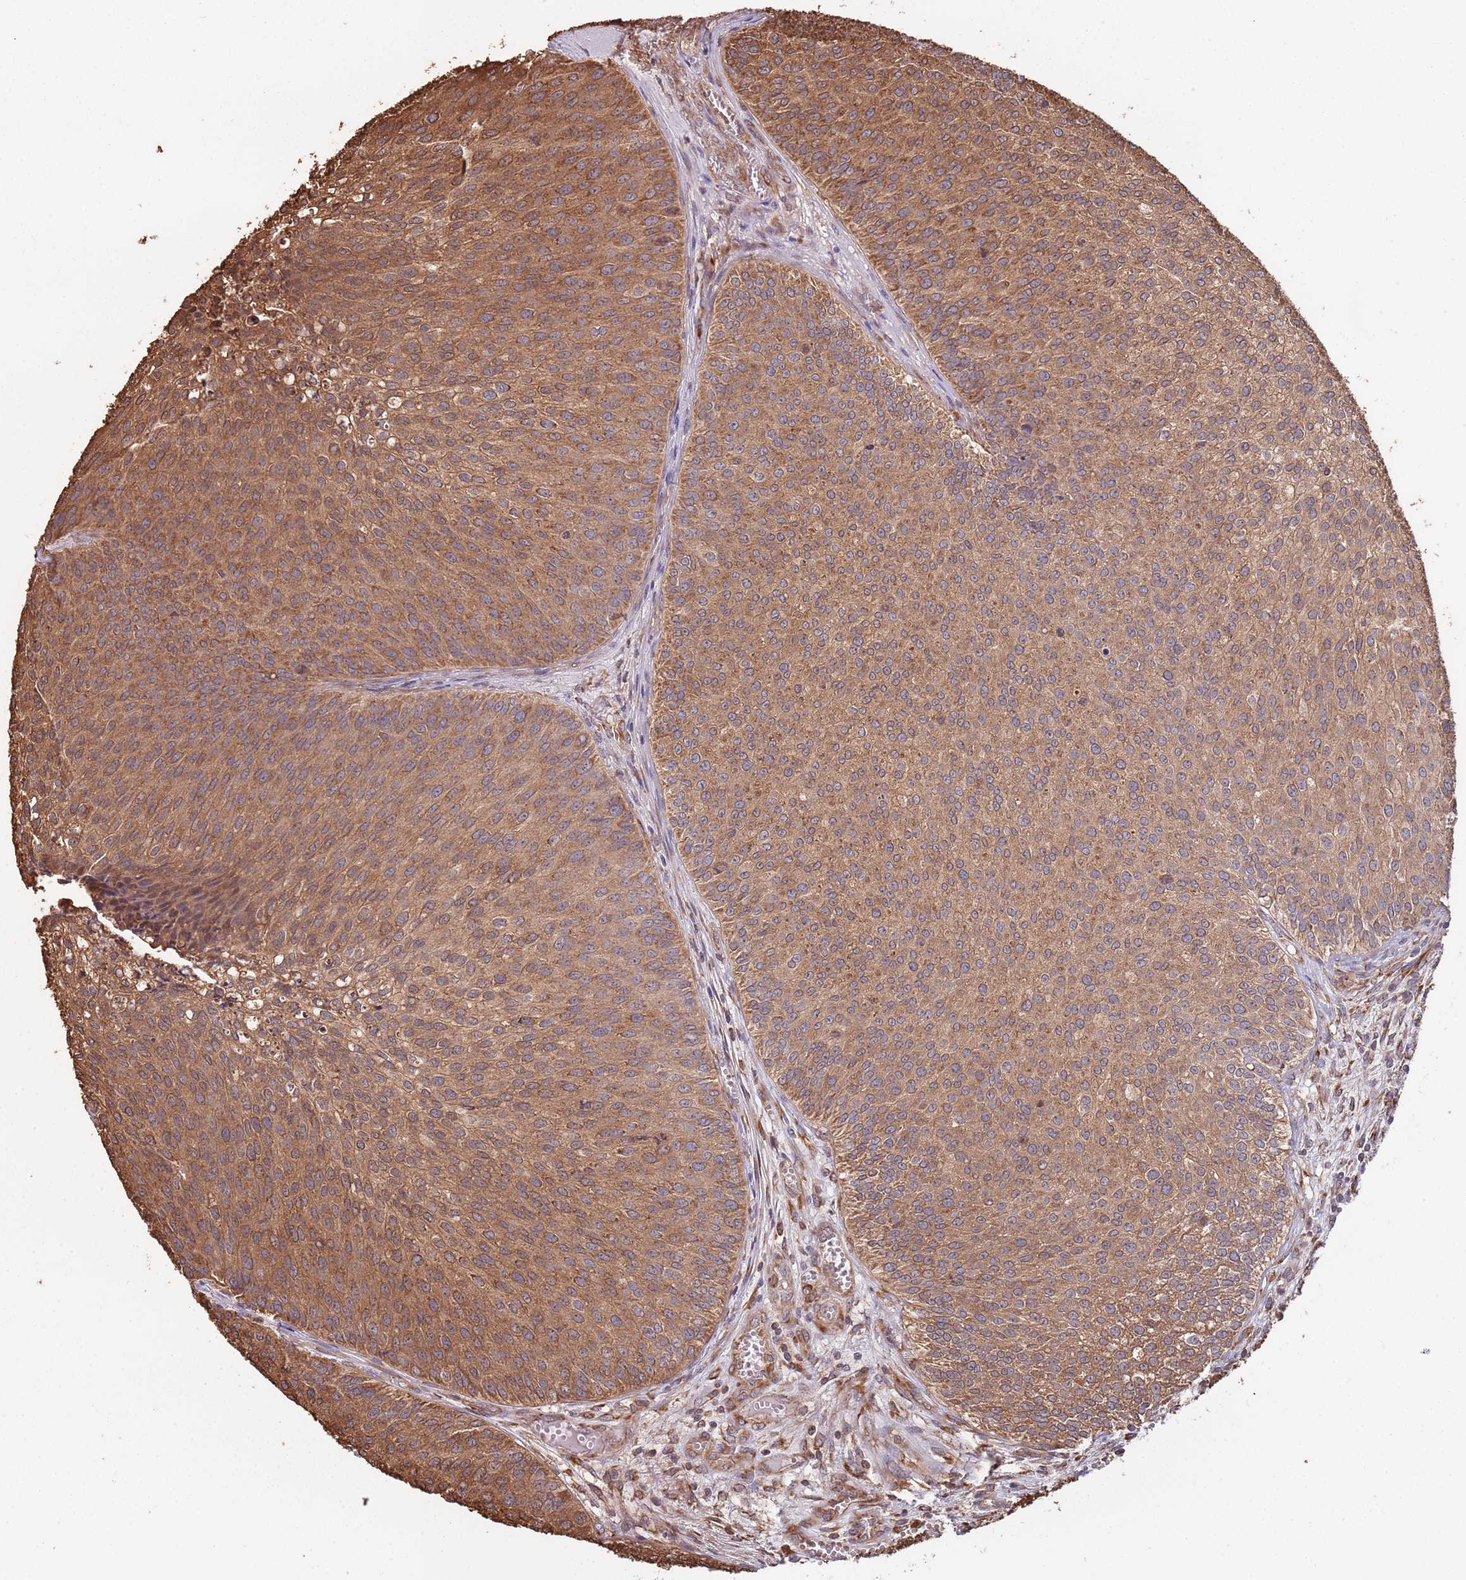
{"staining": {"intensity": "strong", "quantity": ">75%", "location": "cytoplasmic/membranous"}, "tissue": "urothelial cancer", "cell_type": "Tumor cells", "image_type": "cancer", "snomed": [{"axis": "morphology", "description": "Urothelial carcinoma, Low grade"}, {"axis": "topography", "description": "Urinary bladder"}], "caption": "Immunohistochemical staining of urothelial cancer displays strong cytoplasmic/membranous protein staining in approximately >75% of tumor cells. The protein of interest is shown in brown color, while the nuclei are stained blue.", "gene": "COG4", "patient": {"sex": "male", "age": 84}}